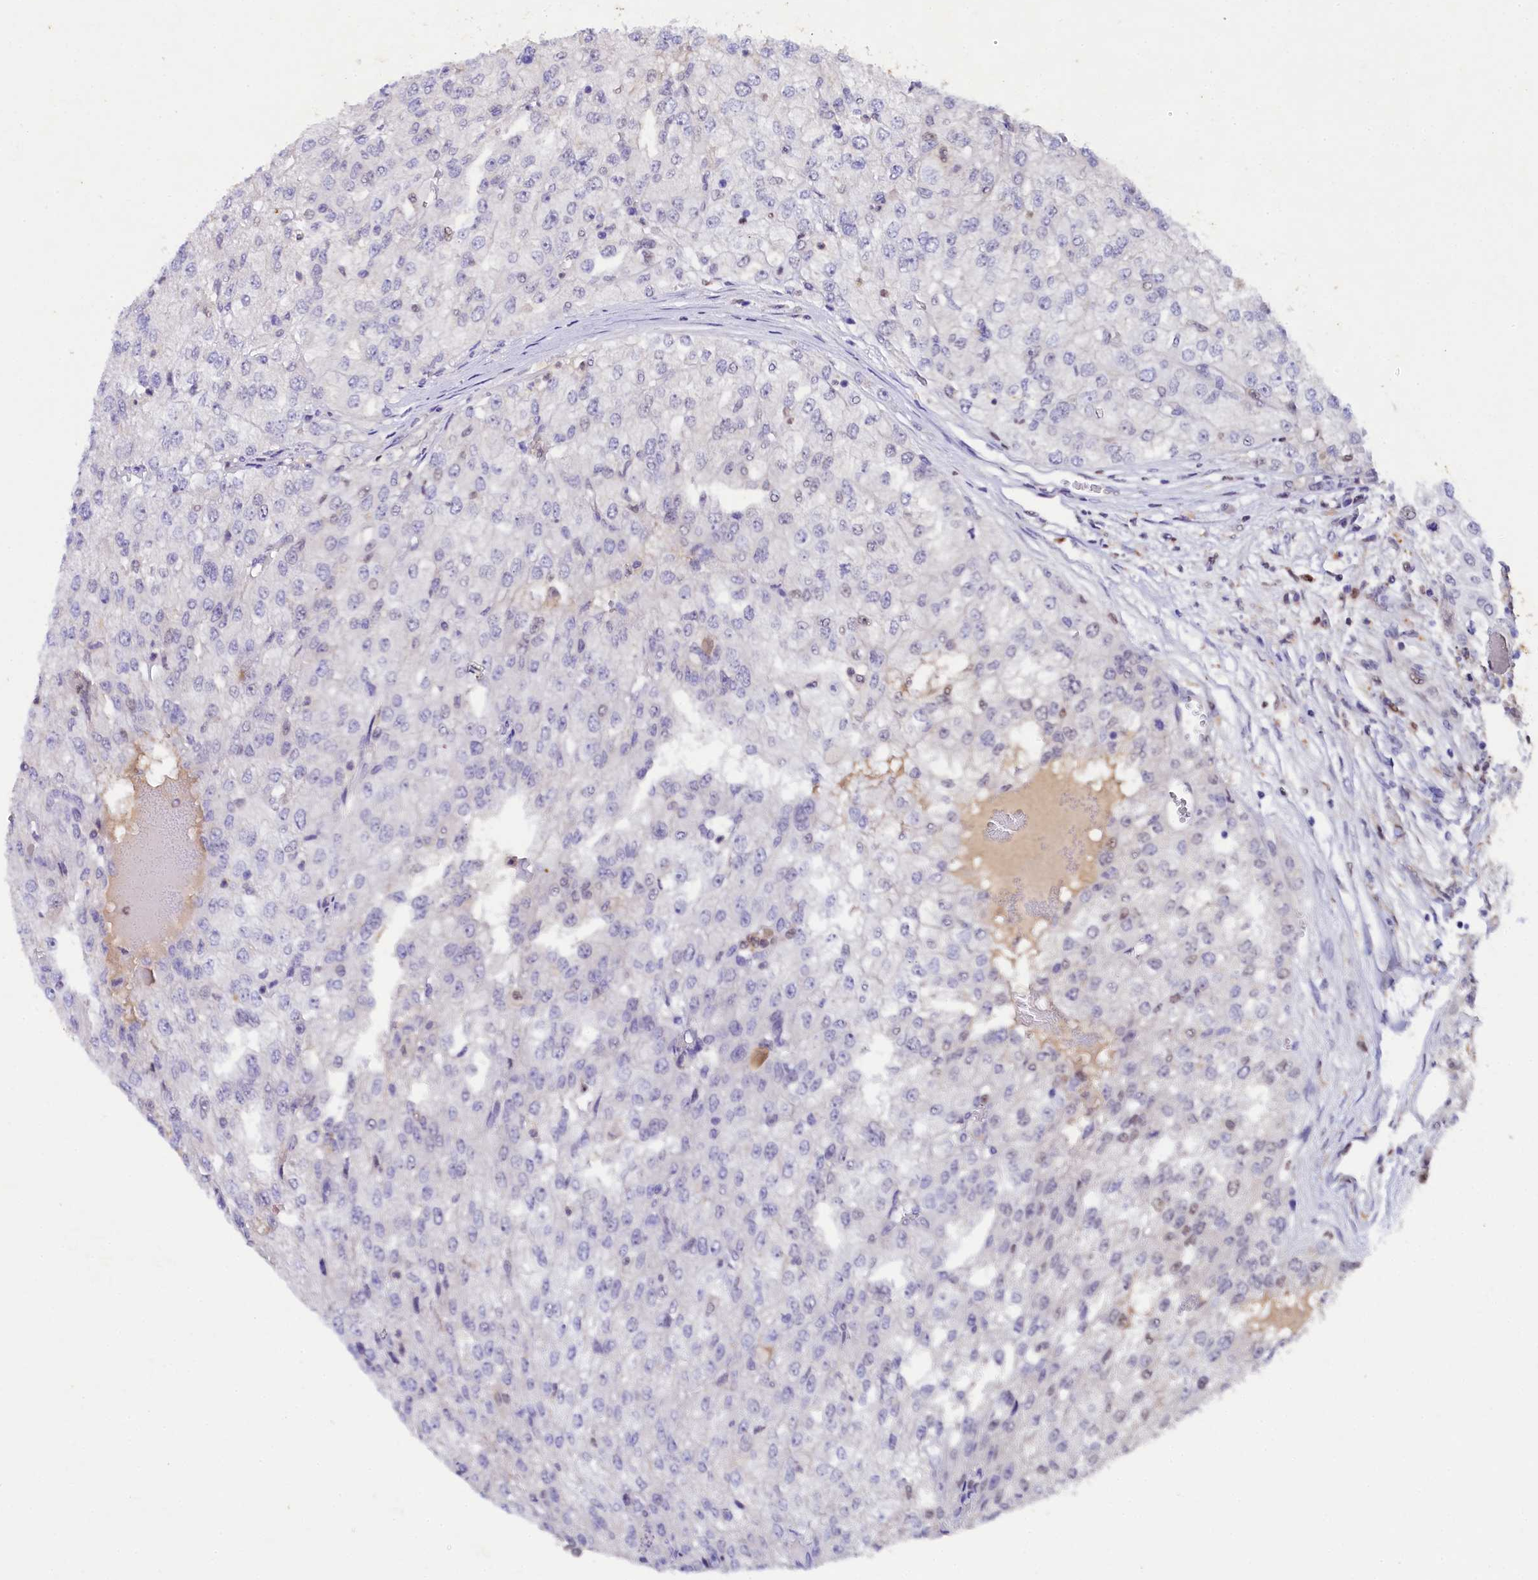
{"staining": {"intensity": "negative", "quantity": "none", "location": "none"}, "tissue": "renal cancer", "cell_type": "Tumor cells", "image_type": "cancer", "snomed": [{"axis": "morphology", "description": "Adenocarcinoma, NOS"}, {"axis": "topography", "description": "Kidney"}], "caption": "Tumor cells show no significant staining in renal cancer.", "gene": "TGDS", "patient": {"sex": "female", "age": 54}}